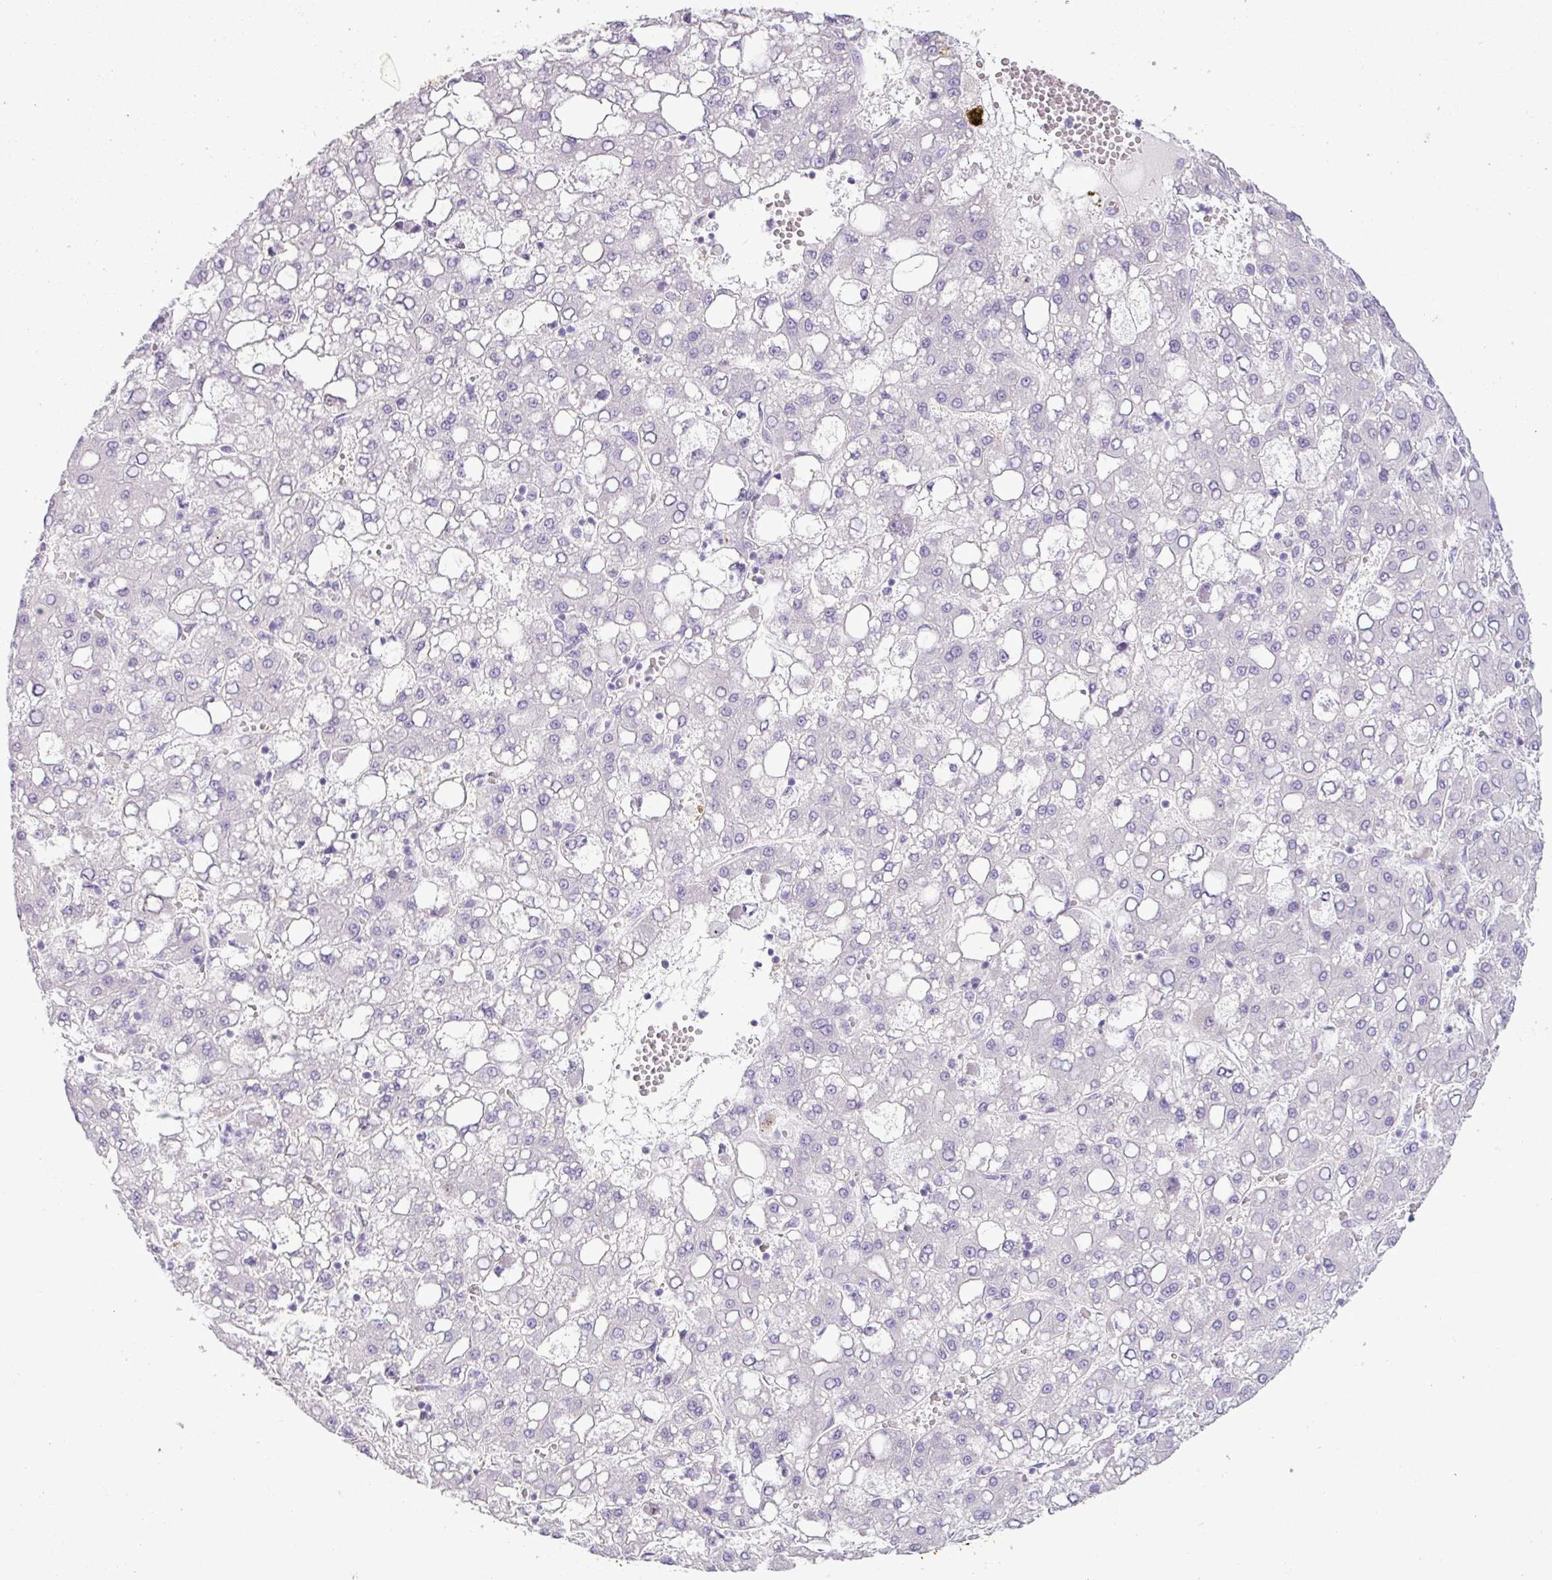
{"staining": {"intensity": "negative", "quantity": "none", "location": "none"}, "tissue": "liver cancer", "cell_type": "Tumor cells", "image_type": "cancer", "snomed": [{"axis": "morphology", "description": "Carcinoma, Hepatocellular, NOS"}, {"axis": "topography", "description": "Liver"}], "caption": "Immunohistochemistry (IHC) of liver cancer demonstrates no expression in tumor cells.", "gene": "ALDH3A1", "patient": {"sex": "male", "age": 65}}